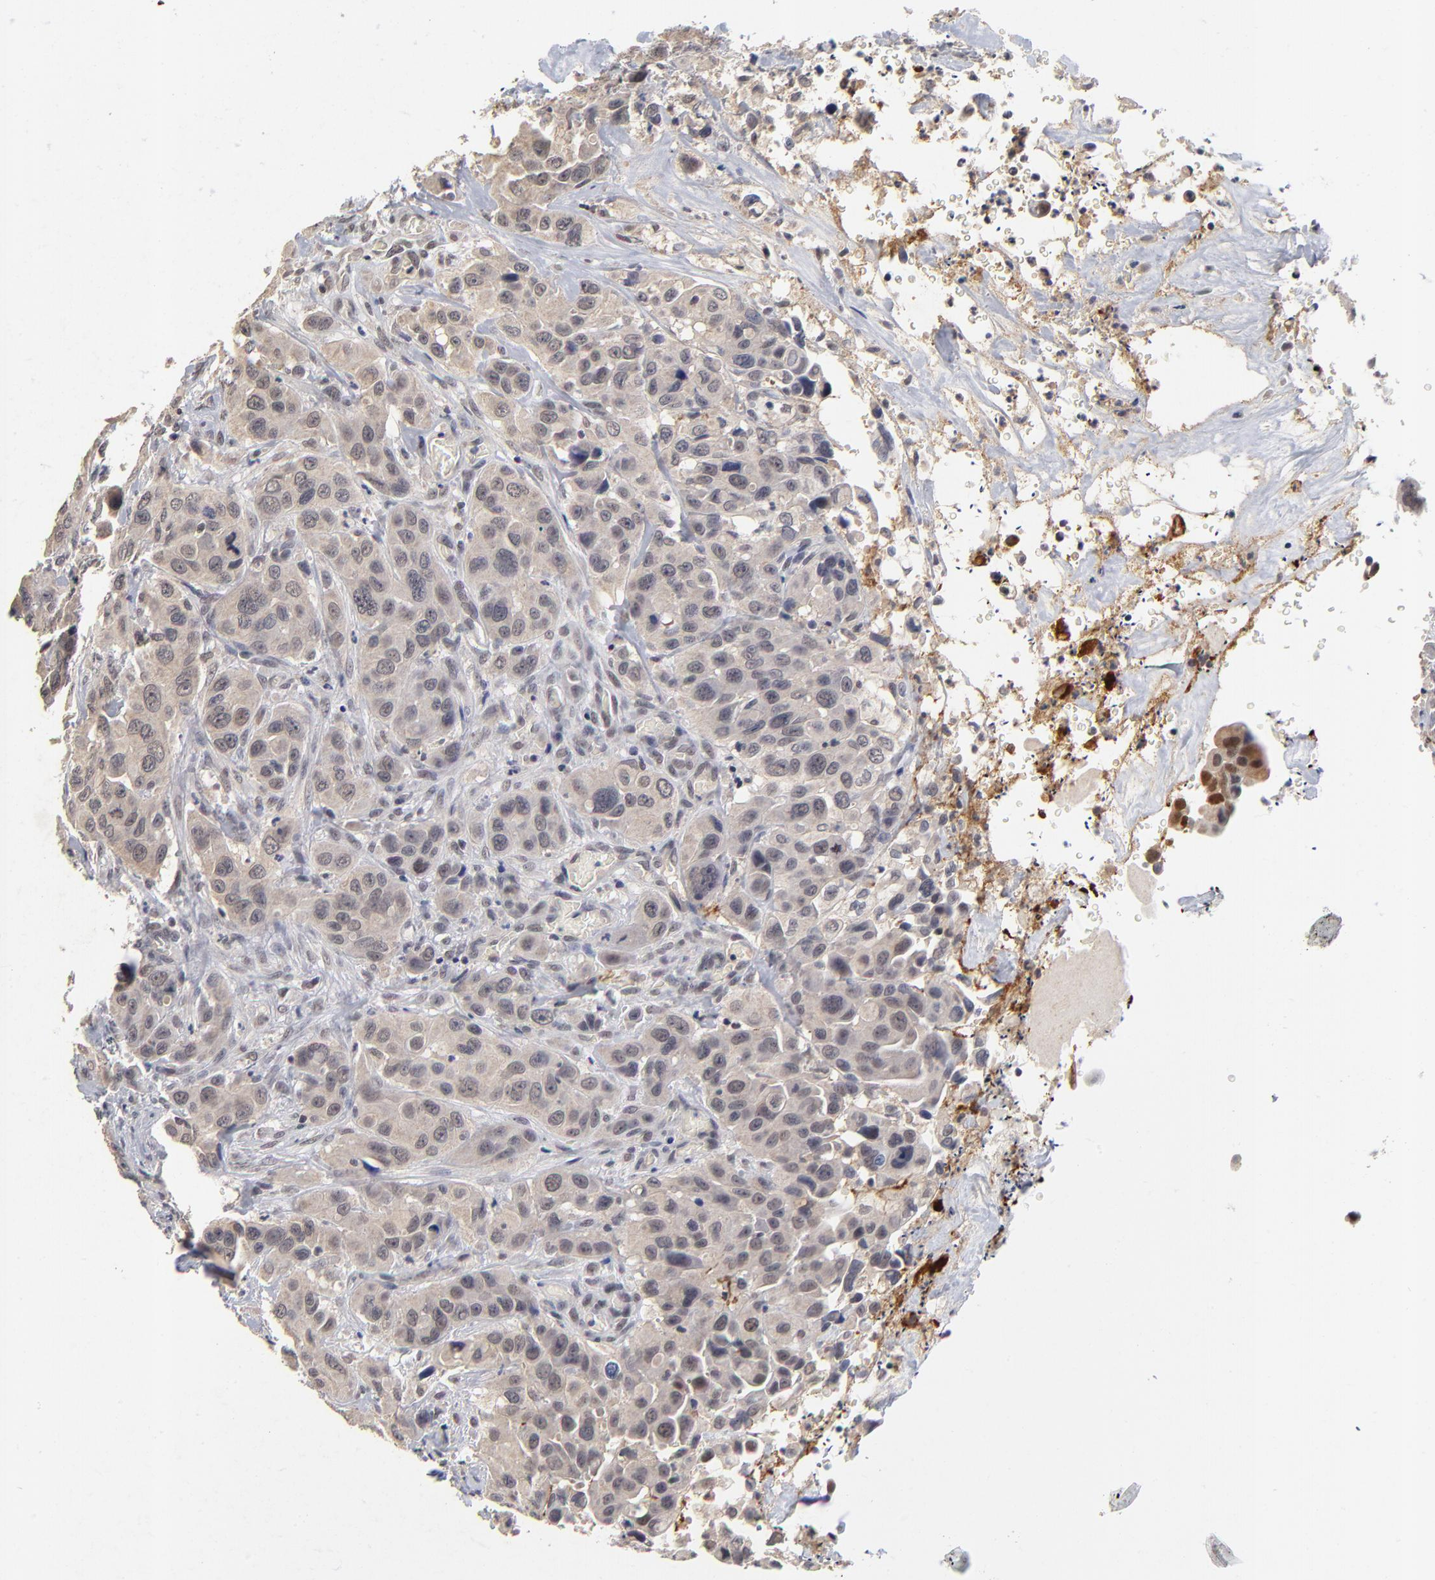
{"staining": {"intensity": "weak", "quantity": "<25%", "location": "cytoplasmic/membranous"}, "tissue": "urothelial cancer", "cell_type": "Tumor cells", "image_type": "cancer", "snomed": [{"axis": "morphology", "description": "Urothelial carcinoma, High grade"}, {"axis": "topography", "description": "Urinary bladder"}], "caption": "High magnification brightfield microscopy of urothelial cancer stained with DAB (3,3'-diaminobenzidine) (brown) and counterstained with hematoxylin (blue): tumor cells show no significant expression.", "gene": "WSB1", "patient": {"sex": "male", "age": 73}}